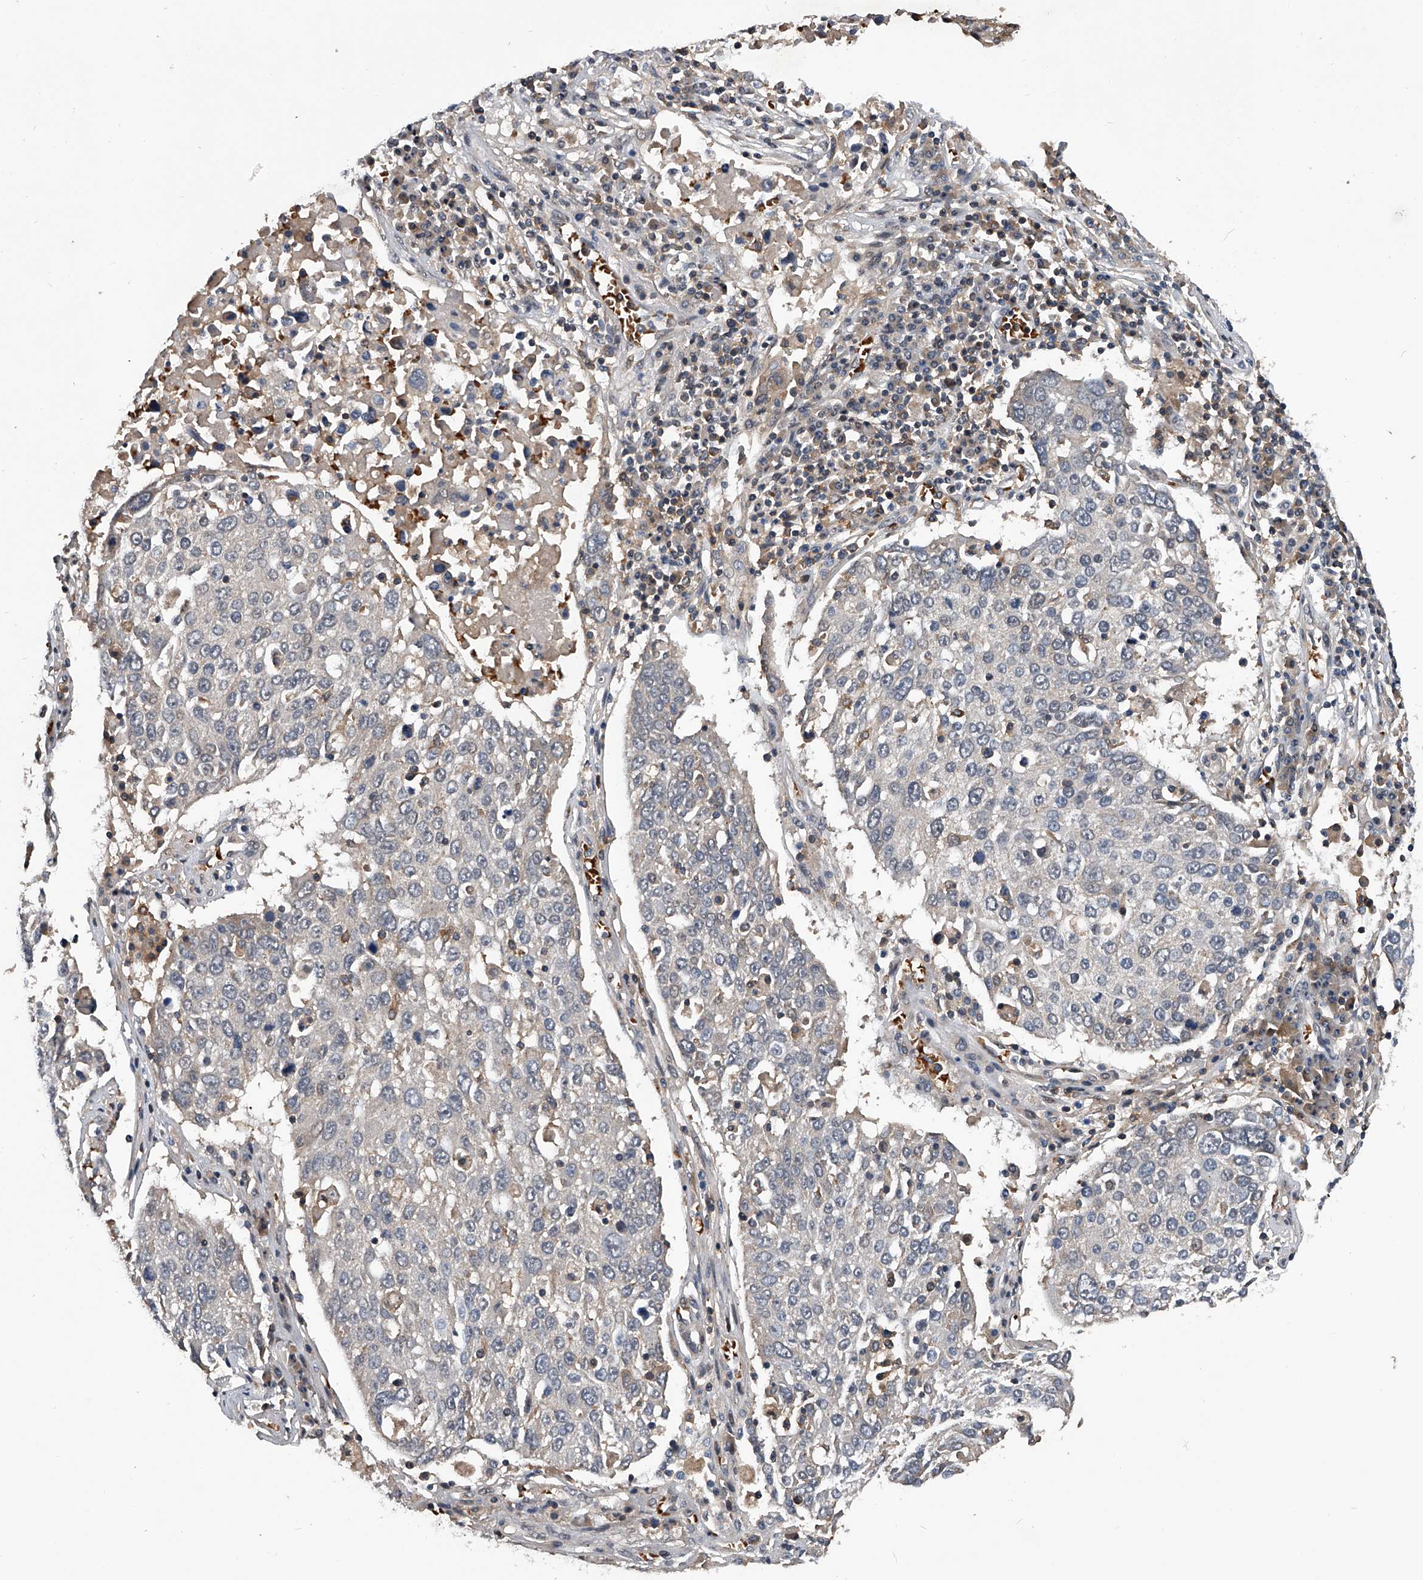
{"staining": {"intensity": "negative", "quantity": "none", "location": "none"}, "tissue": "lung cancer", "cell_type": "Tumor cells", "image_type": "cancer", "snomed": [{"axis": "morphology", "description": "Squamous cell carcinoma, NOS"}, {"axis": "topography", "description": "Lung"}], "caption": "Immunohistochemical staining of lung squamous cell carcinoma reveals no significant staining in tumor cells.", "gene": "ZNF30", "patient": {"sex": "male", "age": 65}}